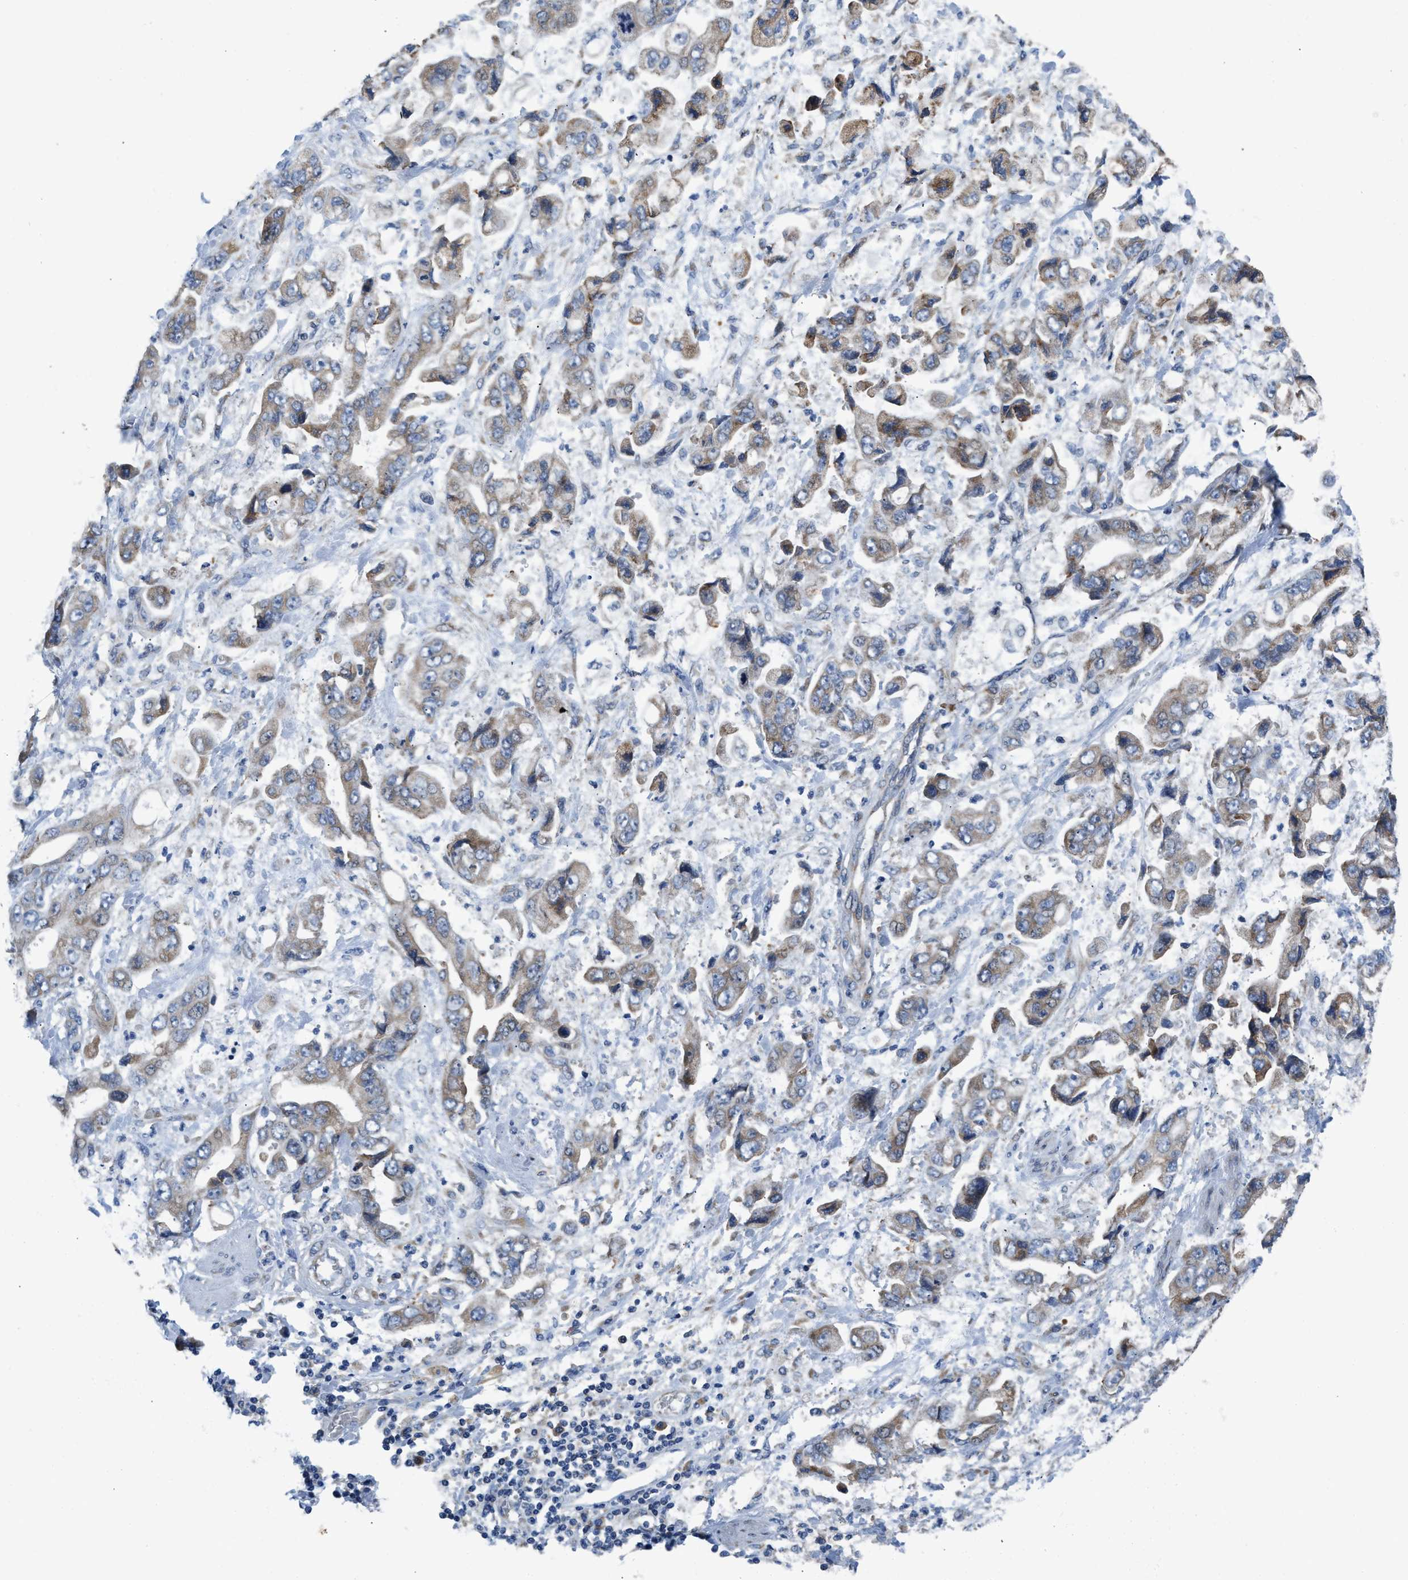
{"staining": {"intensity": "moderate", "quantity": ">75%", "location": "cytoplasmic/membranous"}, "tissue": "stomach cancer", "cell_type": "Tumor cells", "image_type": "cancer", "snomed": [{"axis": "morphology", "description": "Normal tissue, NOS"}, {"axis": "morphology", "description": "Adenocarcinoma, NOS"}, {"axis": "topography", "description": "Stomach"}], "caption": "Approximately >75% of tumor cells in stomach cancer reveal moderate cytoplasmic/membranous protein expression as visualized by brown immunohistochemical staining.", "gene": "TMEM150A", "patient": {"sex": "male", "age": 62}}